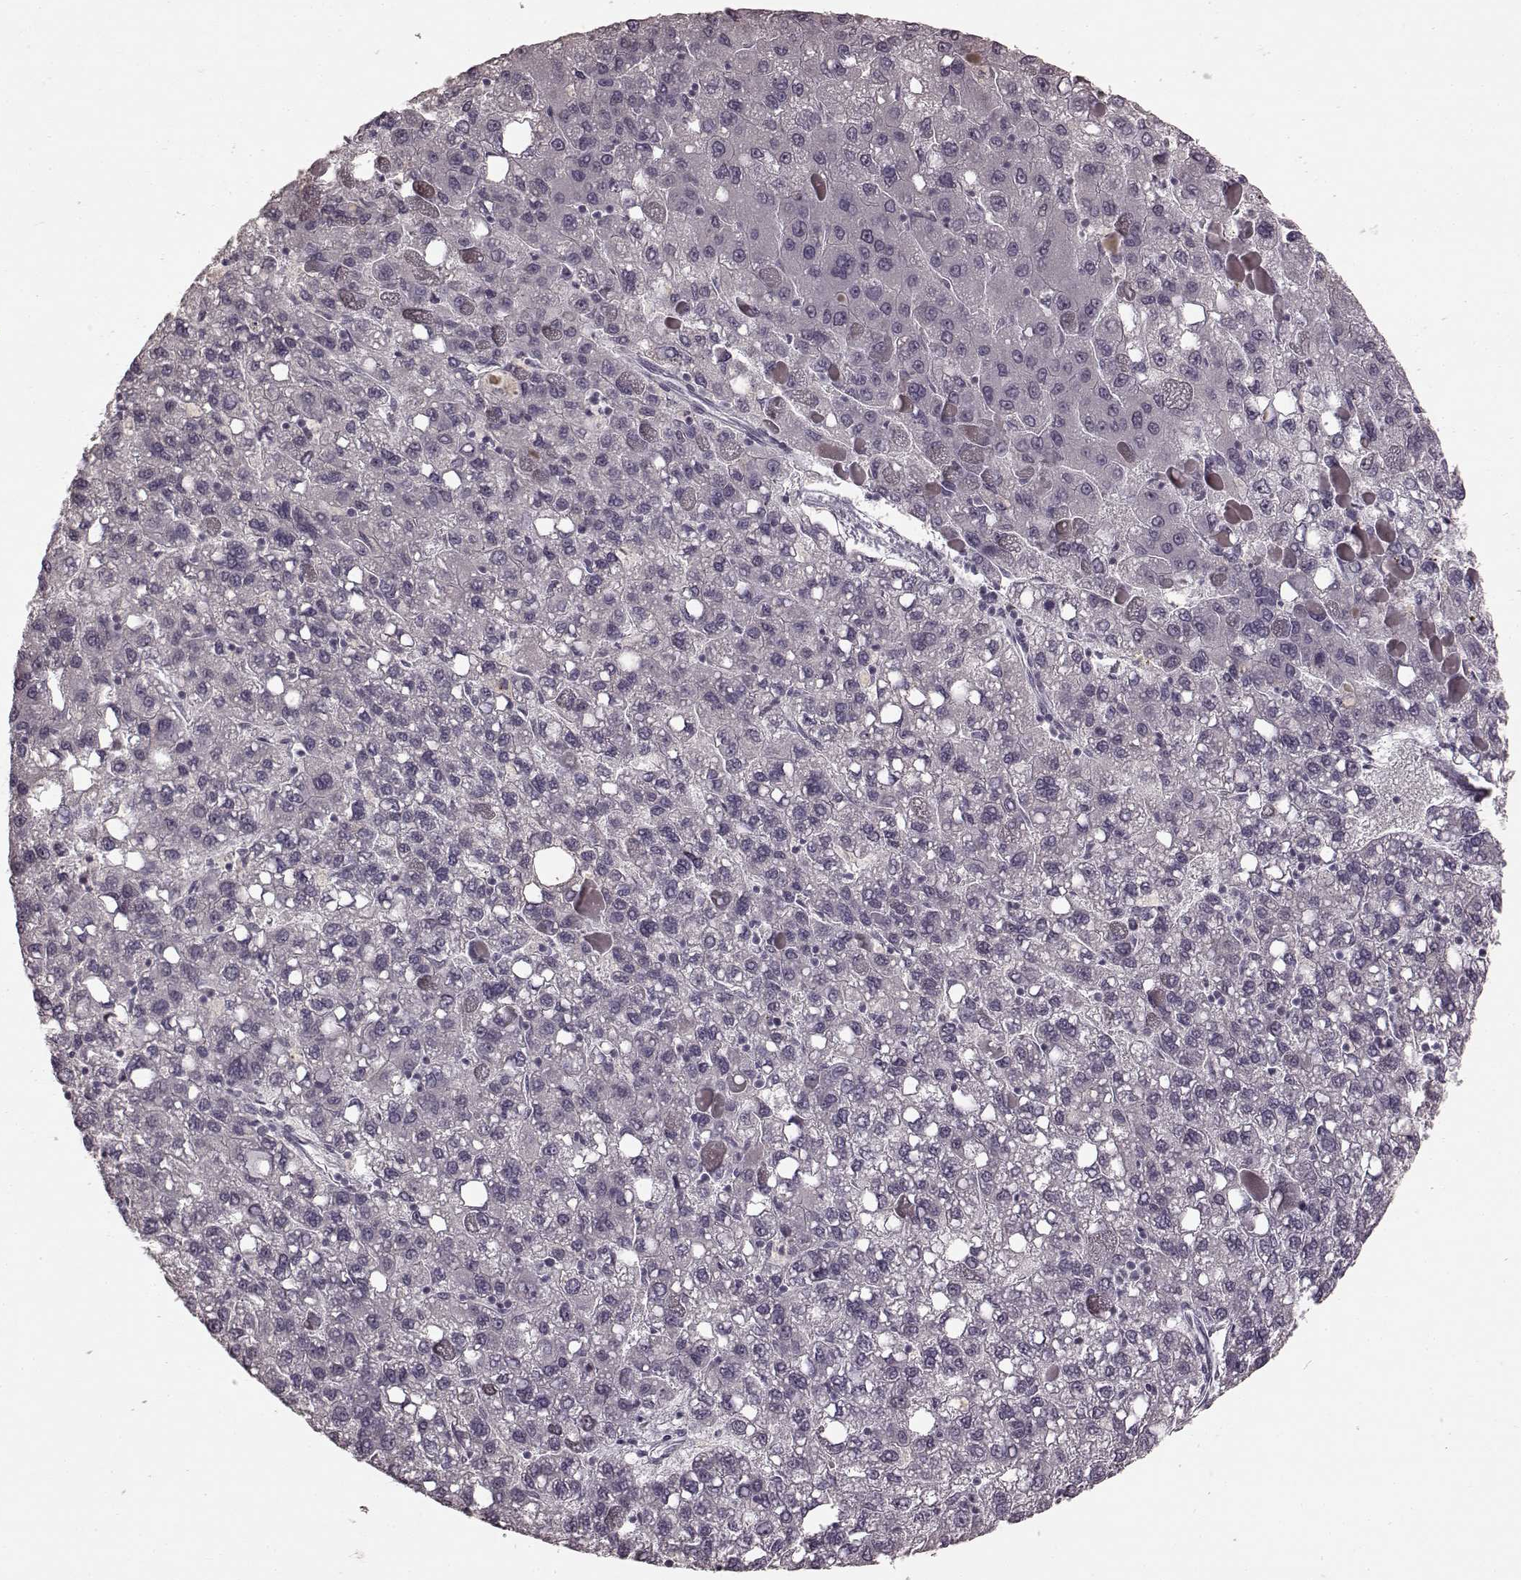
{"staining": {"intensity": "negative", "quantity": "none", "location": "none"}, "tissue": "liver cancer", "cell_type": "Tumor cells", "image_type": "cancer", "snomed": [{"axis": "morphology", "description": "Carcinoma, Hepatocellular, NOS"}, {"axis": "topography", "description": "Liver"}], "caption": "High power microscopy micrograph of an IHC image of liver cancer (hepatocellular carcinoma), revealing no significant positivity in tumor cells.", "gene": "CCNA2", "patient": {"sex": "female", "age": 82}}